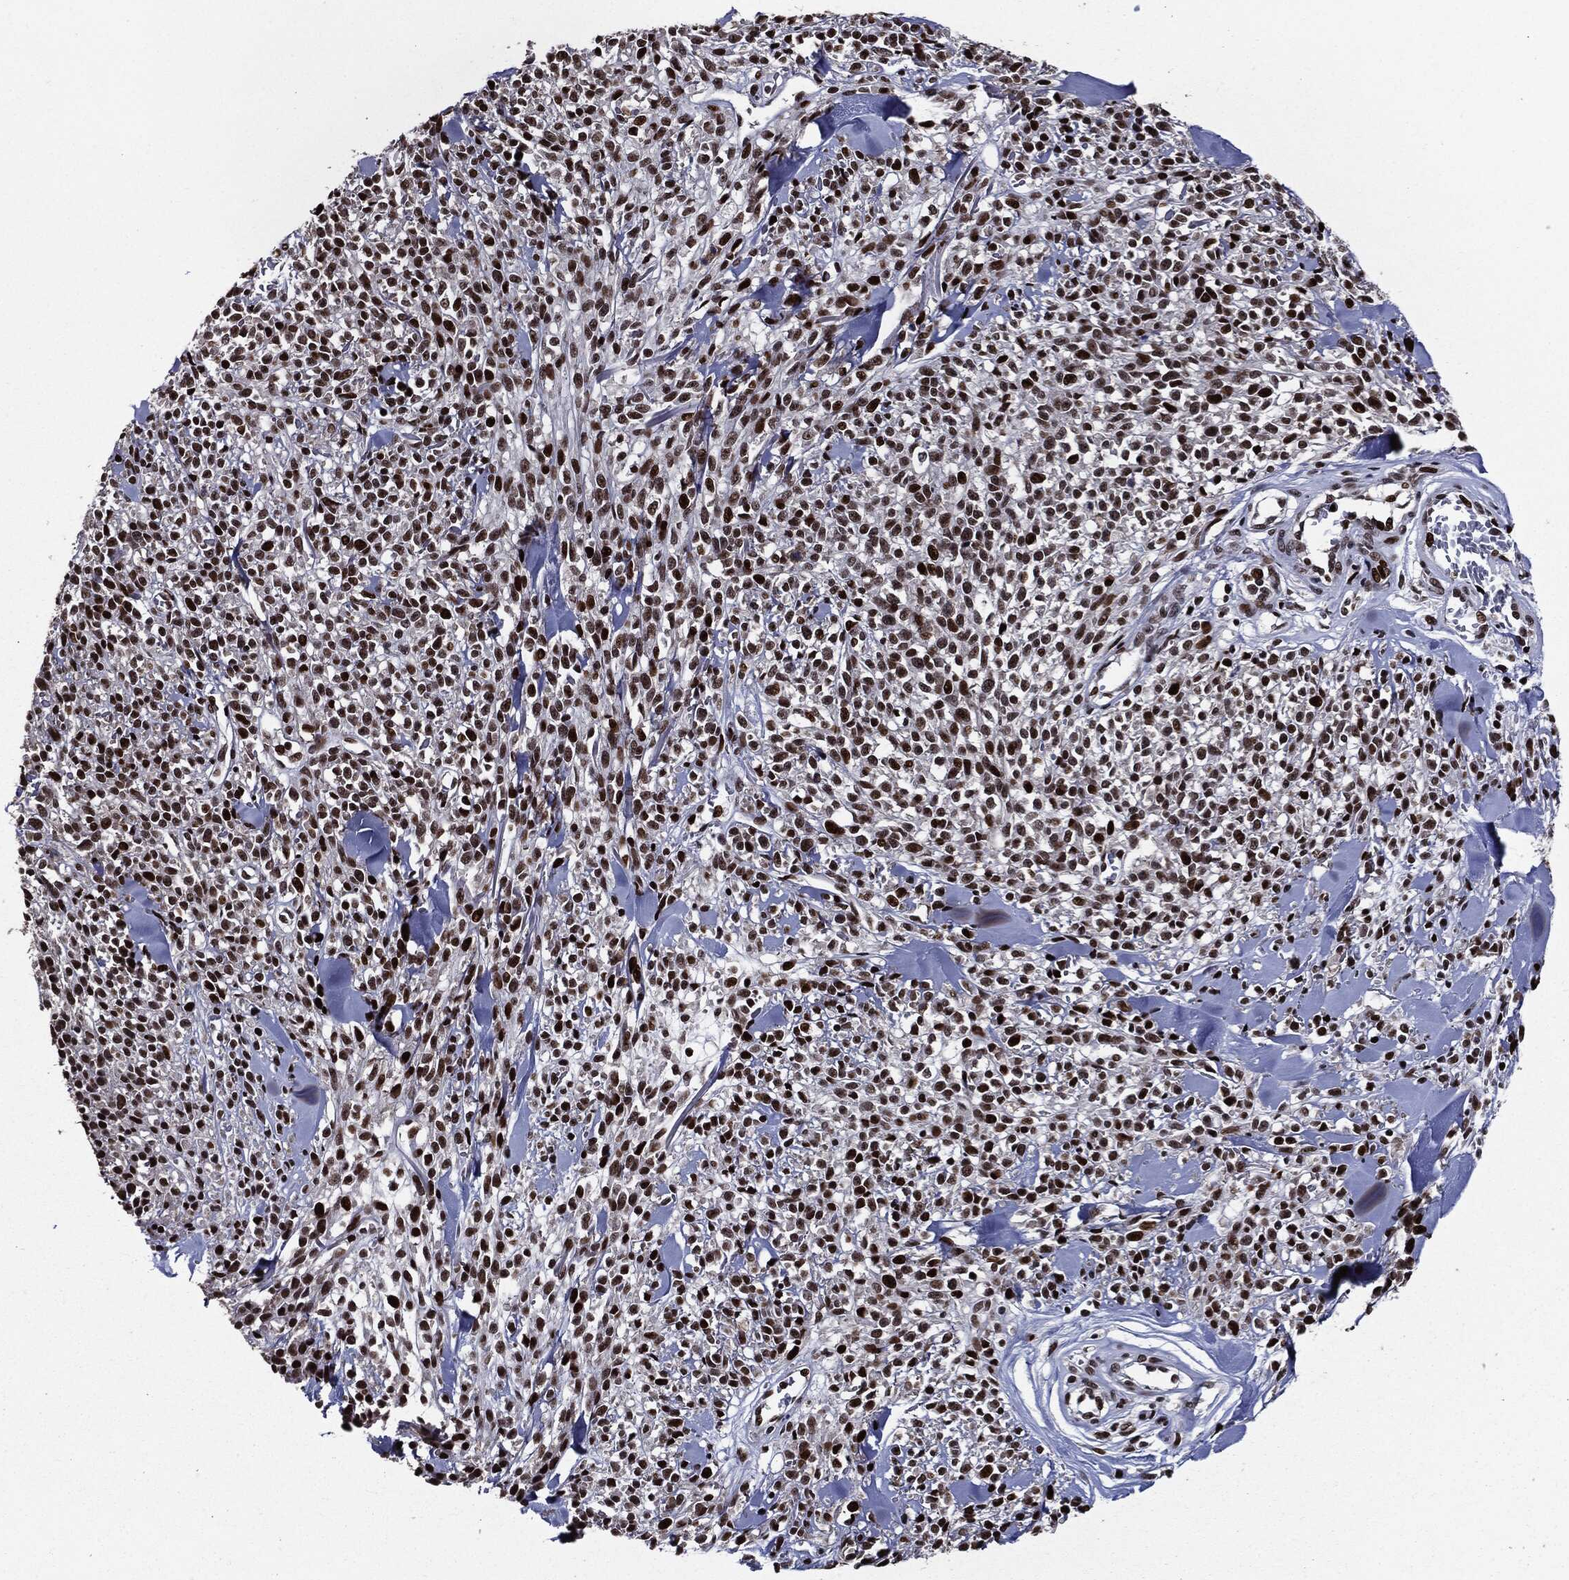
{"staining": {"intensity": "strong", "quantity": ">75%", "location": "nuclear"}, "tissue": "melanoma", "cell_type": "Tumor cells", "image_type": "cancer", "snomed": [{"axis": "morphology", "description": "Malignant melanoma, NOS"}, {"axis": "topography", "description": "Skin"}, {"axis": "topography", "description": "Skin of trunk"}], "caption": "Tumor cells show high levels of strong nuclear expression in approximately >75% of cells in malignant melanoma.", "gene": "ZFP91", "patient": {"sex": "male", "age": 74}}